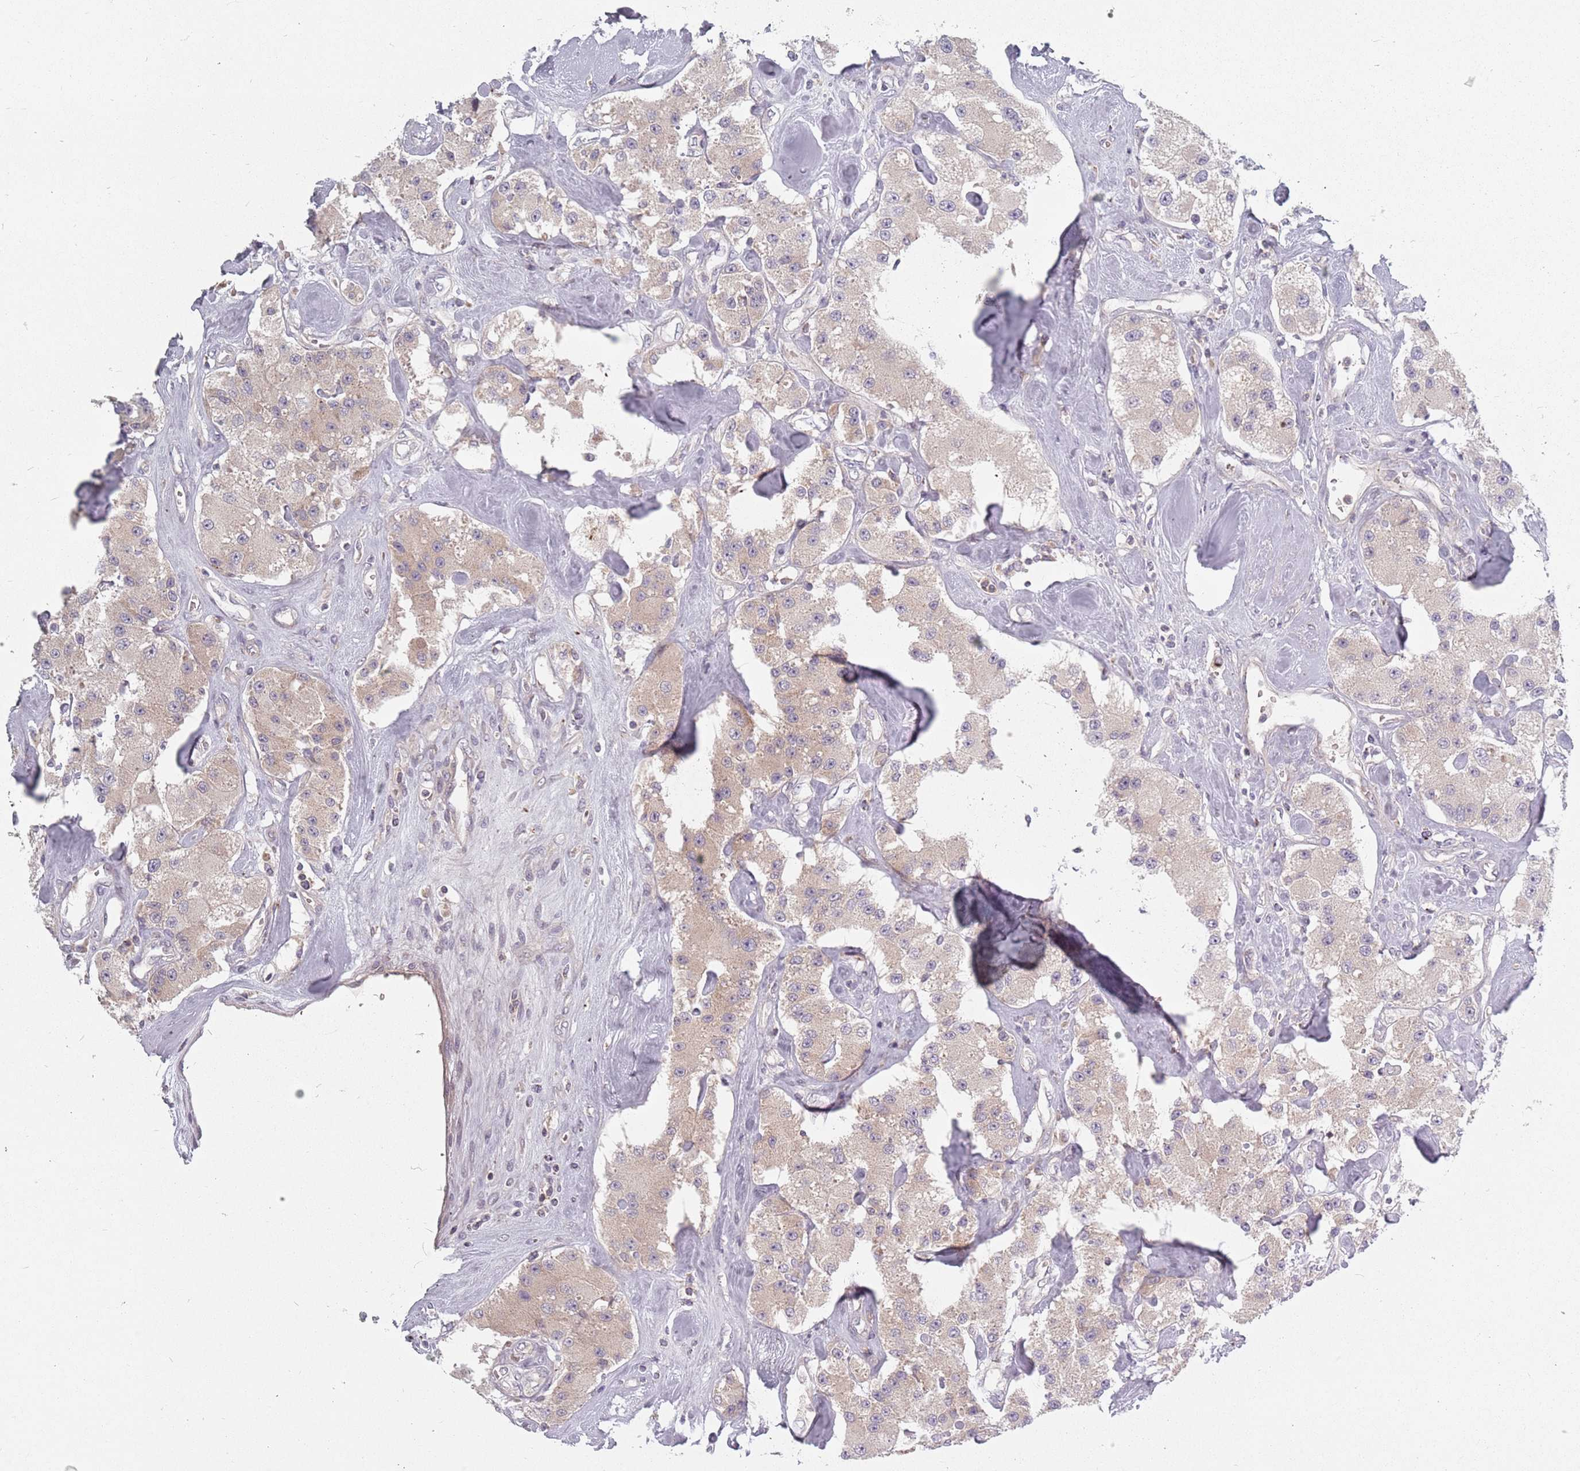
{"staining": {"intensity": "weak", "quantity": "25%-75%", "location": "cytoplasmic/membranous"}, "tissue": "carcinoid", "cell_type": "Tumor cells", "image_type": "cancer", "snomed": [{"axis": "morphology", "description": "Carcinoid, malignant, NOS"}, {"axis": "topography", "description": "Pancreas"}], "caption": "Immunohistochemistry (IHC) (DAB) staining of carcinoid exhibits weak cytoplasmic/membranous protein expression in approximately 25%-75% of tumor cells.", "gene": "ASB13", "patient": {"sex": "male", "age": 41}}